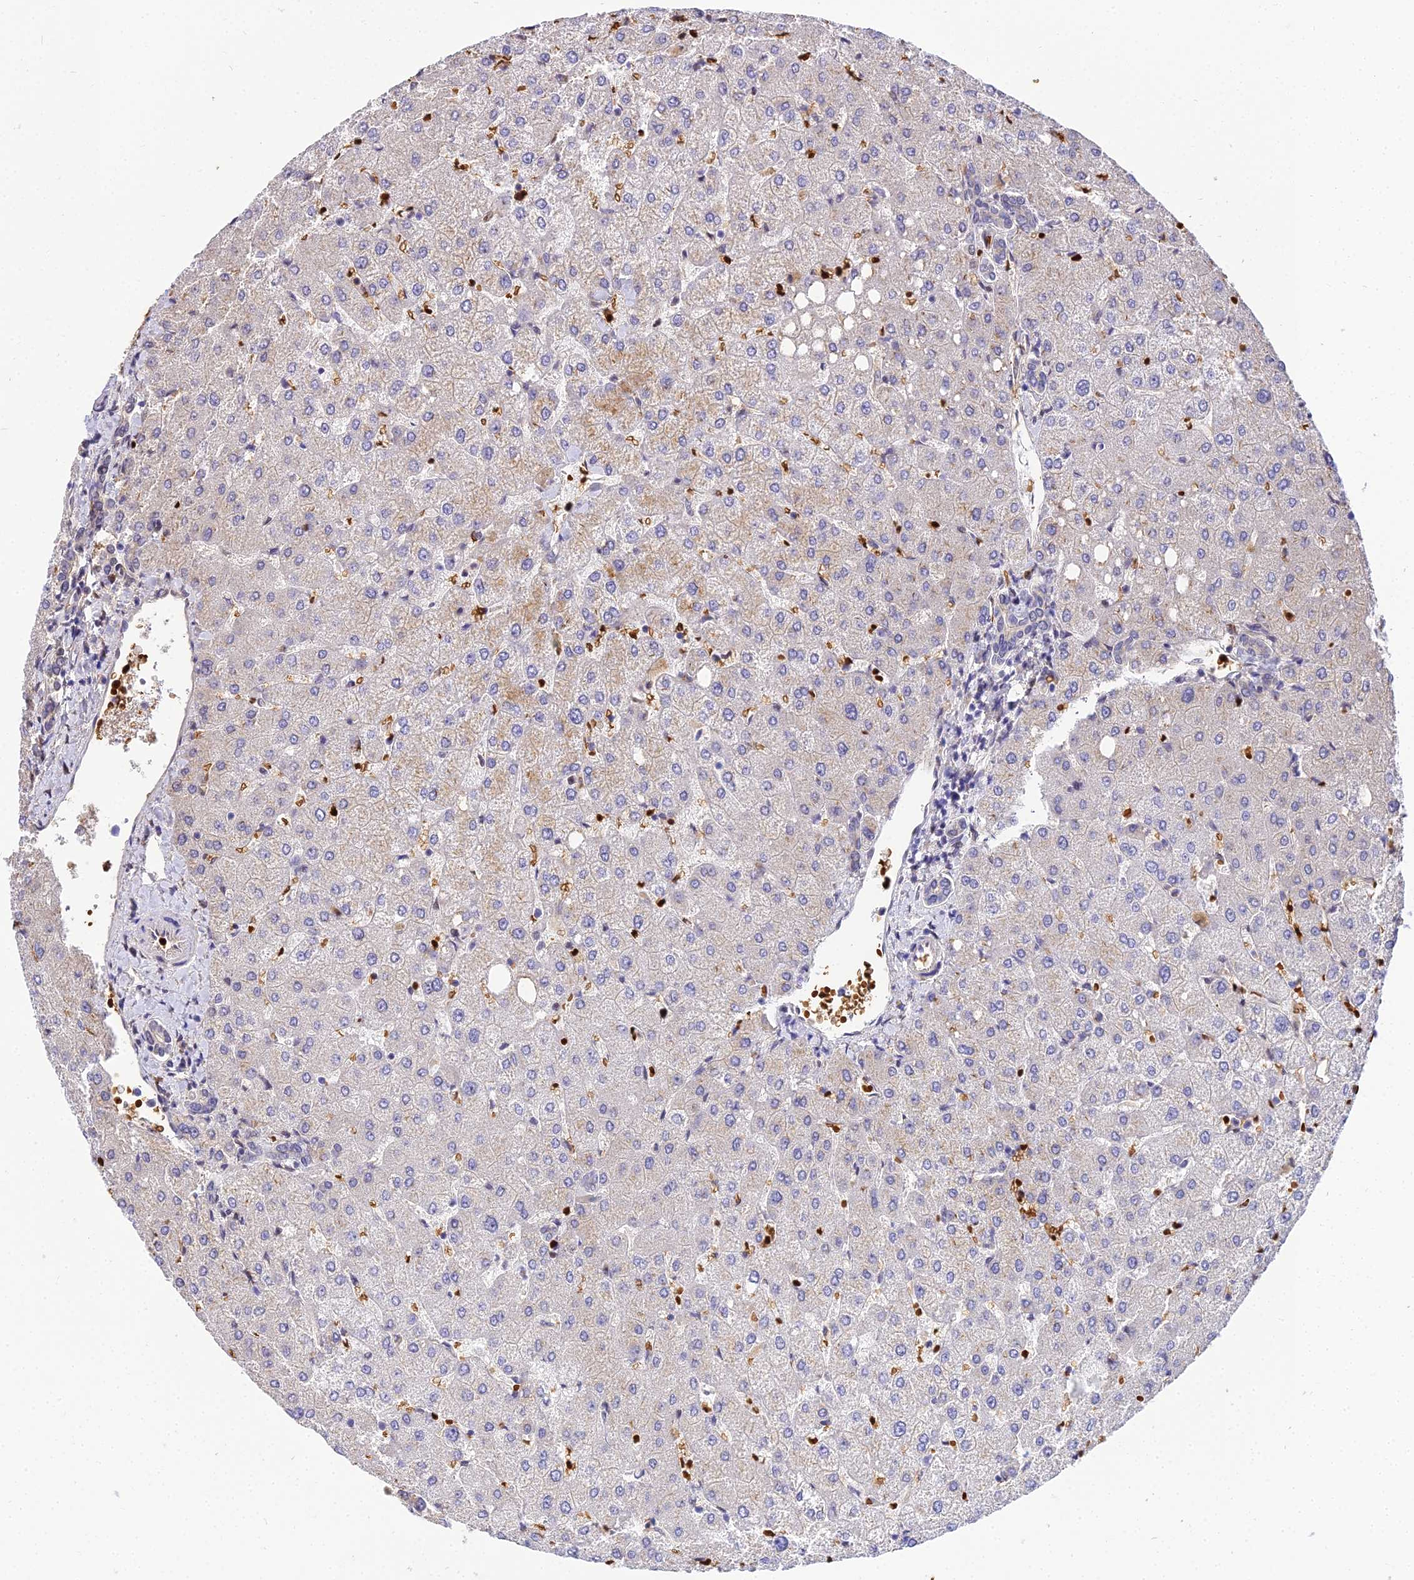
{"staining": {"intensity": "negative", "quantity": "none", "location": "none"}, "tissue": "liver", "cell_type": "Cholangiocytes", "image_type": "normal", "snomed": [{"axis": "morphology", "description": "Normal tissue, NOS"}, {"axis": "topography", "description": "Liver"}], "caption": "Protein analysis of benign liver exhibits no significant staining in cholangiocytes.", "gene": "BCL9", "patient": {"sex": "female", "age": 54}}